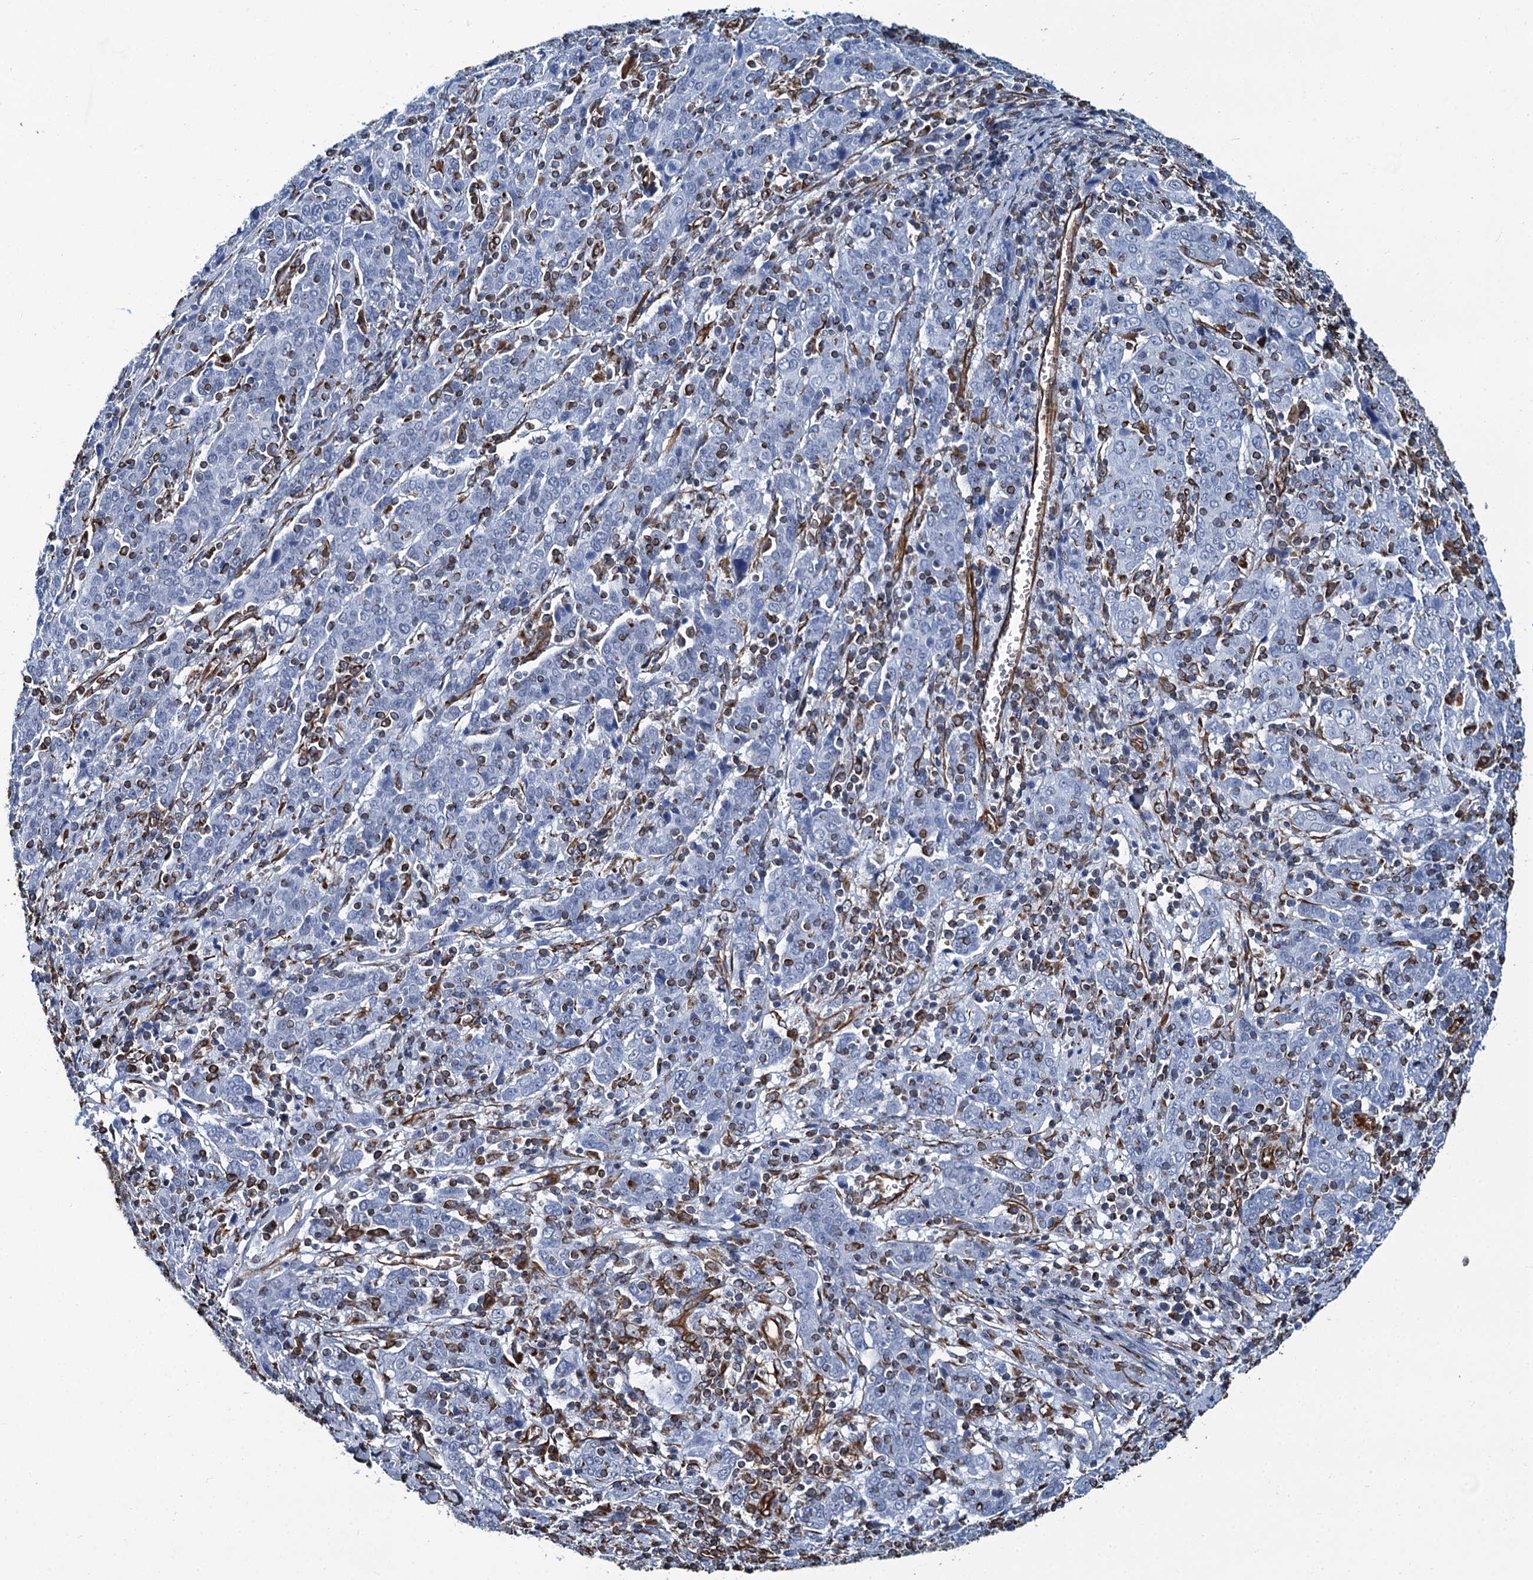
{"staining": {"intensity": "negative", "quantity": "none", "location": "none"}, "tissue": "cervical cancer", "cell_type": "Tumor cells", "image_type": "cancer", "snomed": [{"axis": "morphology", "description": "Squamous cell carcinoma, NOS"}, {"axis": "topography", "description": "Cervix"}], "caption": "Protein analysis of cervical cancer shows no significant expression in tumor cells.", "gene": "PGM2", "patient": {"sex": "female", "age": 67}}